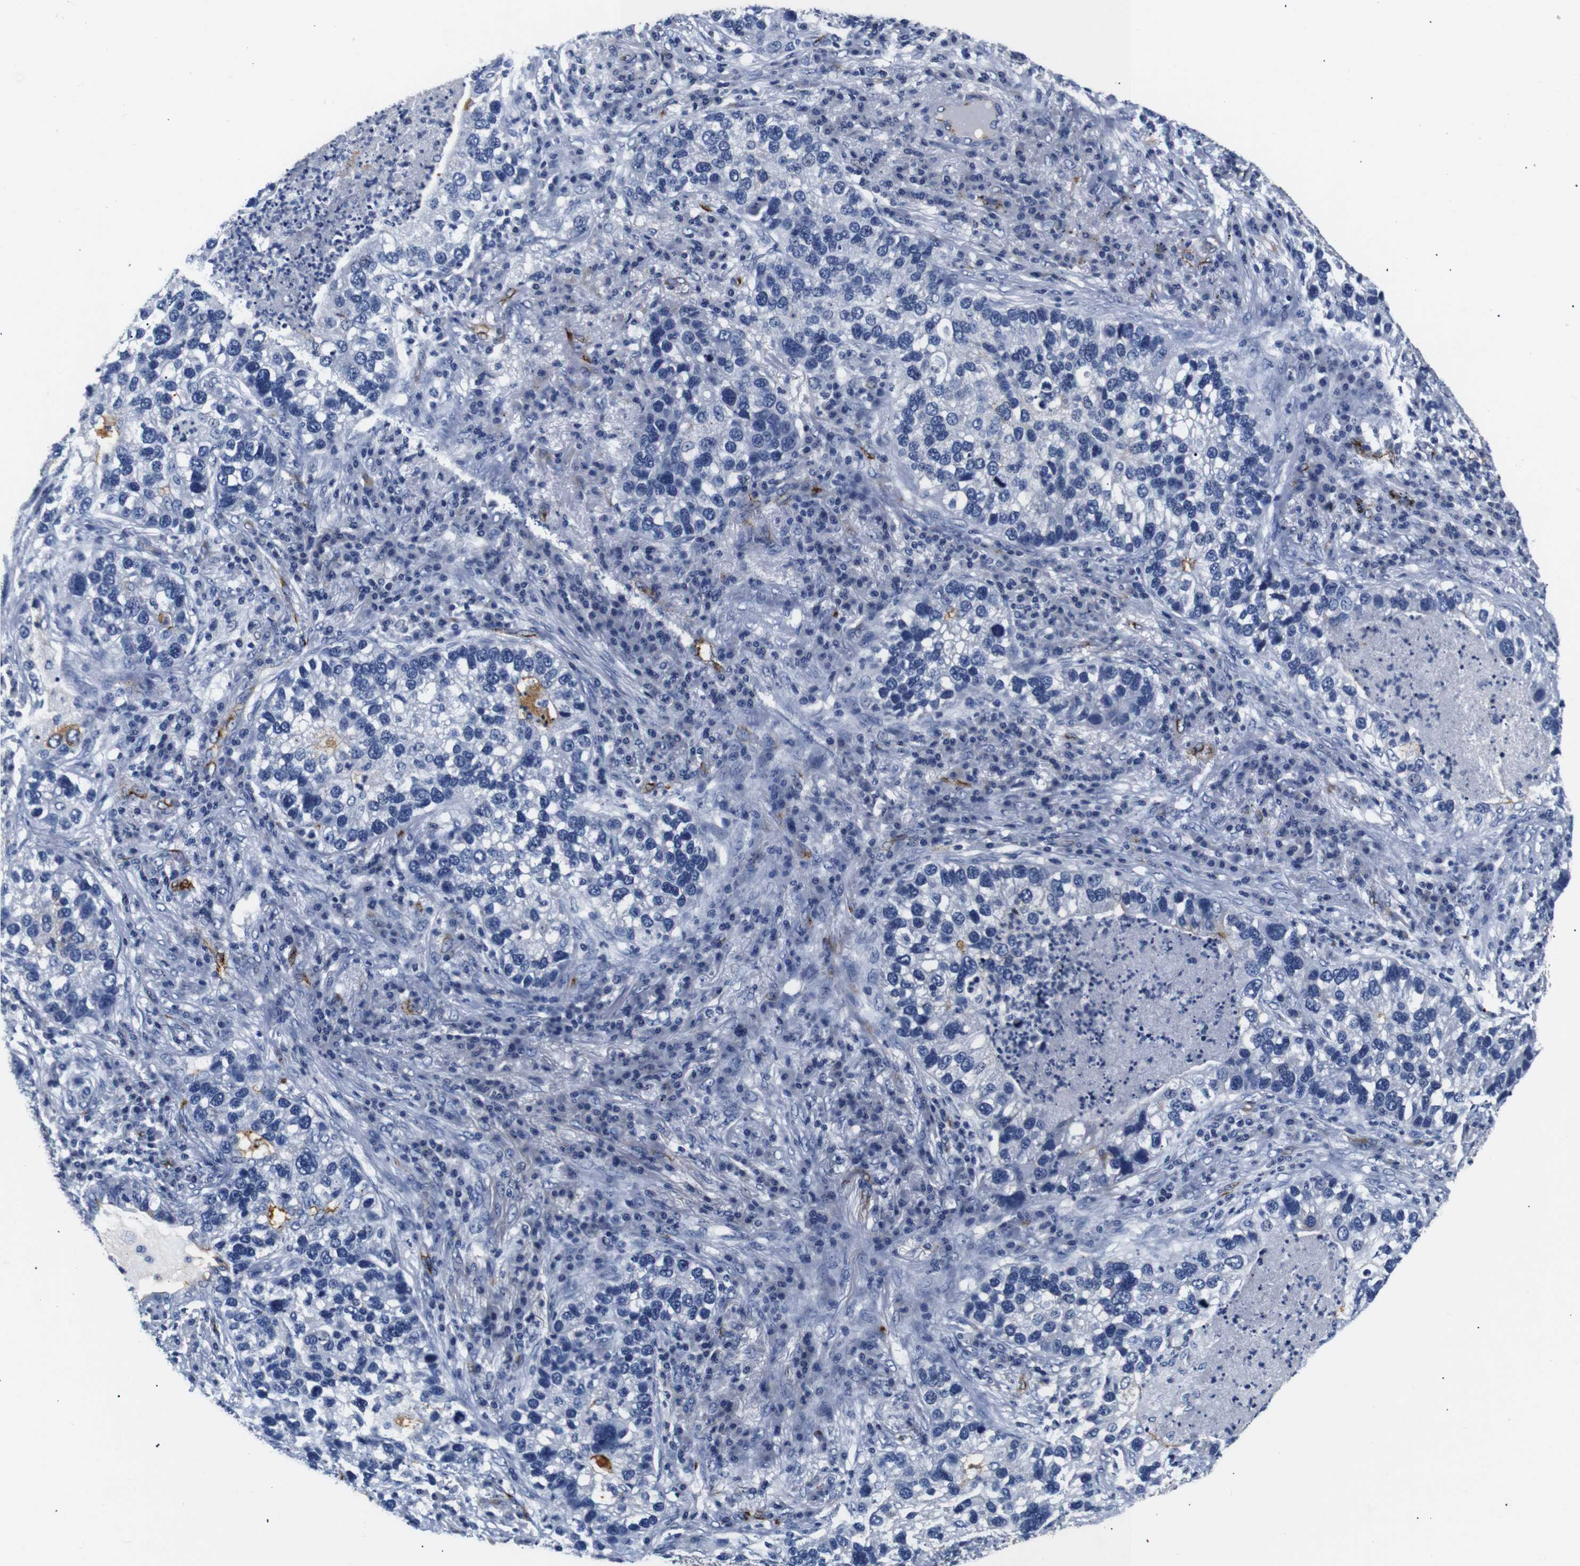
{"staining": {"intensity": "negative", "quantity": "none", "location": "none"}, "tissue": "lung cancer", "cell_type": "Tumor cells", "image_type": "cancer", "snomed": [{"axis": "morphology", "description": "Normal tissue, NOS"}, {"axis": "morphology", "description": "Adenocarcinoma, NOS"}, {"axis": "topography", "description": "Bronchus"}, {"axis": "topography", "description": "Lung"}], "caption": "Protein analysis of lung adenocarcinoma displays no significant staining in tumor cells.", "gene": "MUC4", "patient": {"sex": "male", "age": 54}}